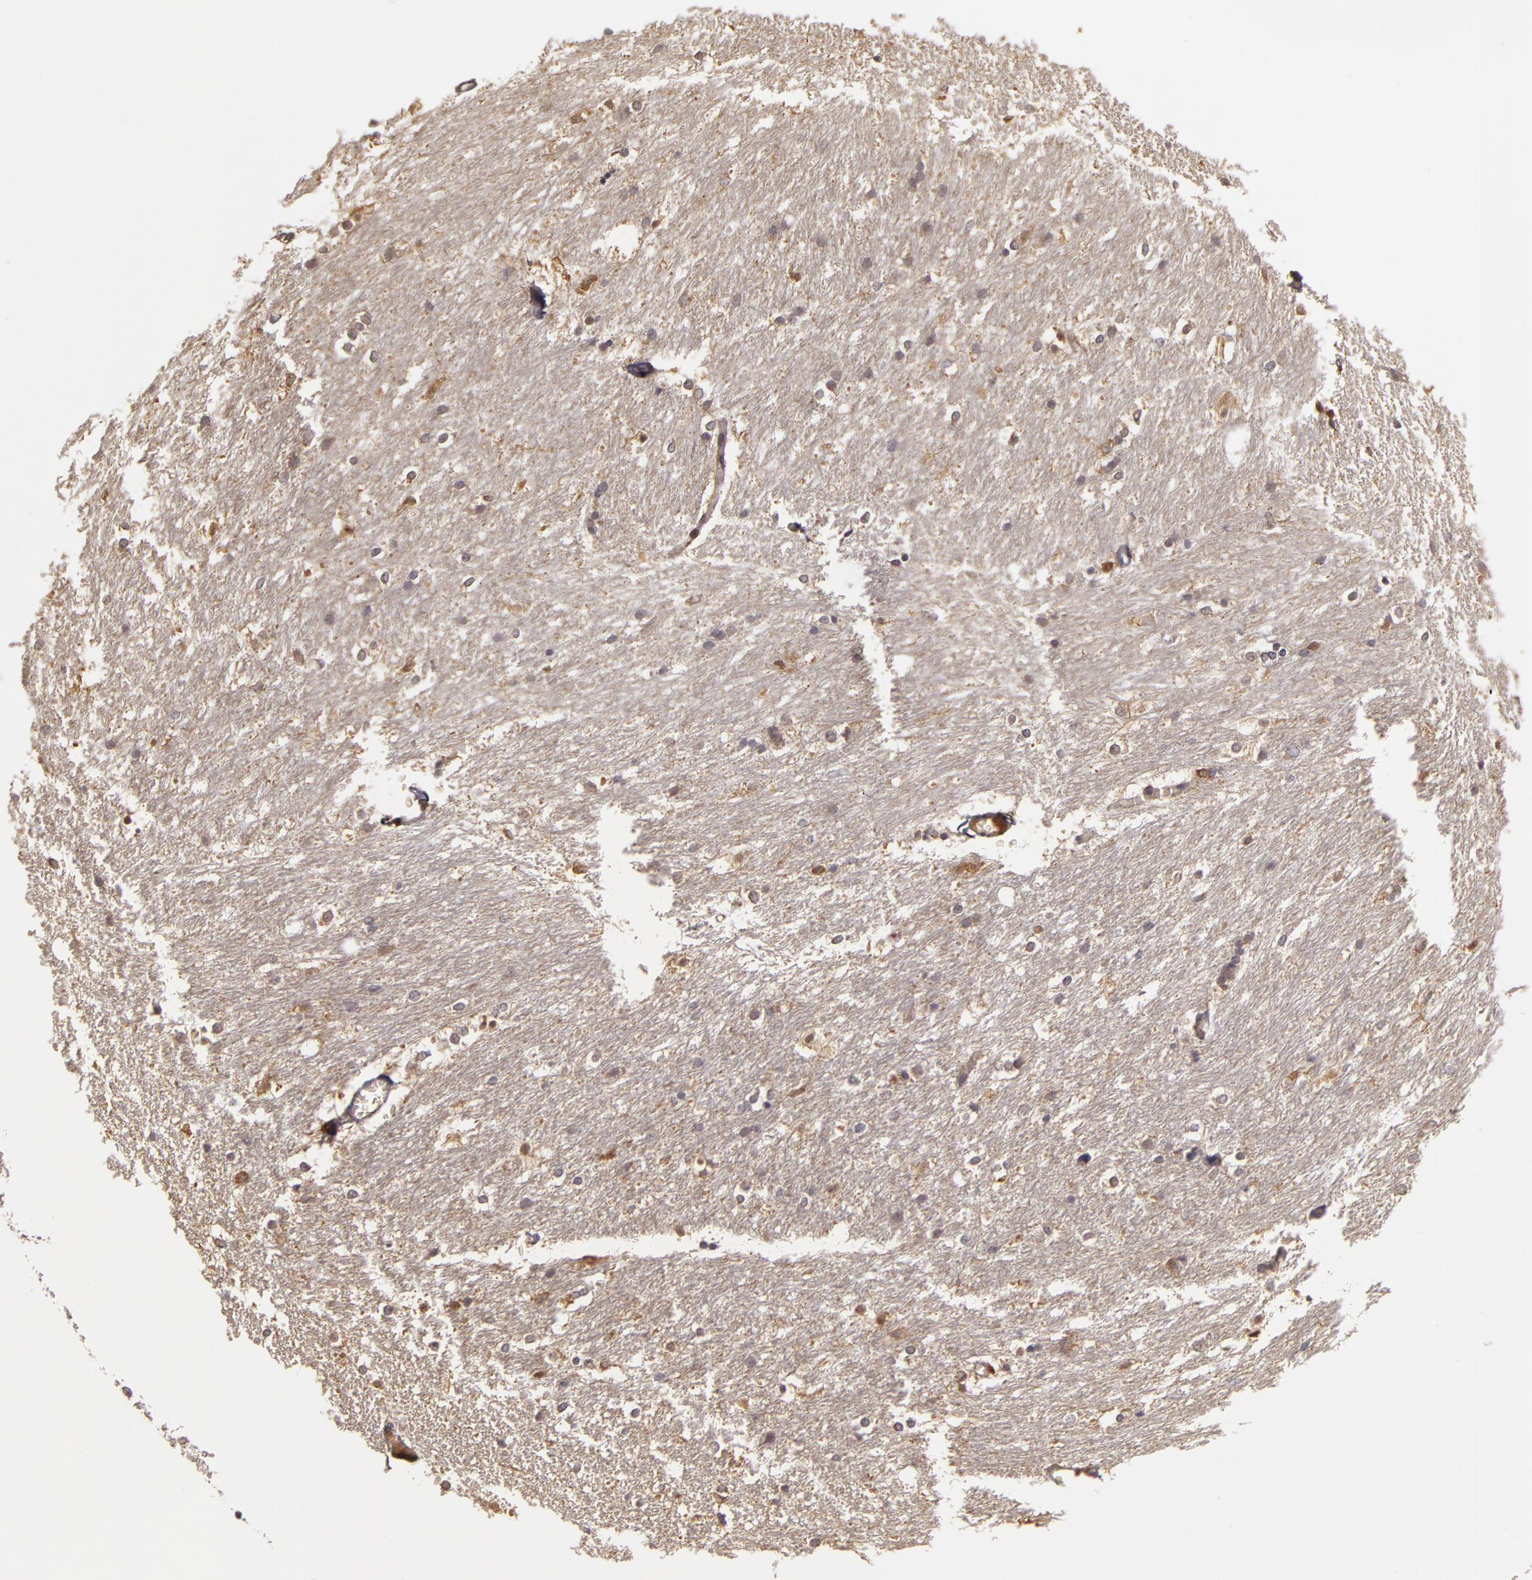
{"staining": {"intensity": "negative", "quantity": "none", "location": "none"}, "tissue": "caudate", "cell_type": "Glial cells", "image_type": "normal", "snomed": [{"axis": "morphology", "description": "Normal tissue, NOS"}, {"axis": "topography", "description": "Lateral ventricle wall"}], "caption": "IHC of normal human caudate shows no expression in glial cells. (DAB (3,3'-diaminobenzidine) immunohistochemistry (IHC) with hematoxylin counter stain).", "gene": "GNPDA1", "patient": {"sex": "female", "age": 19}}